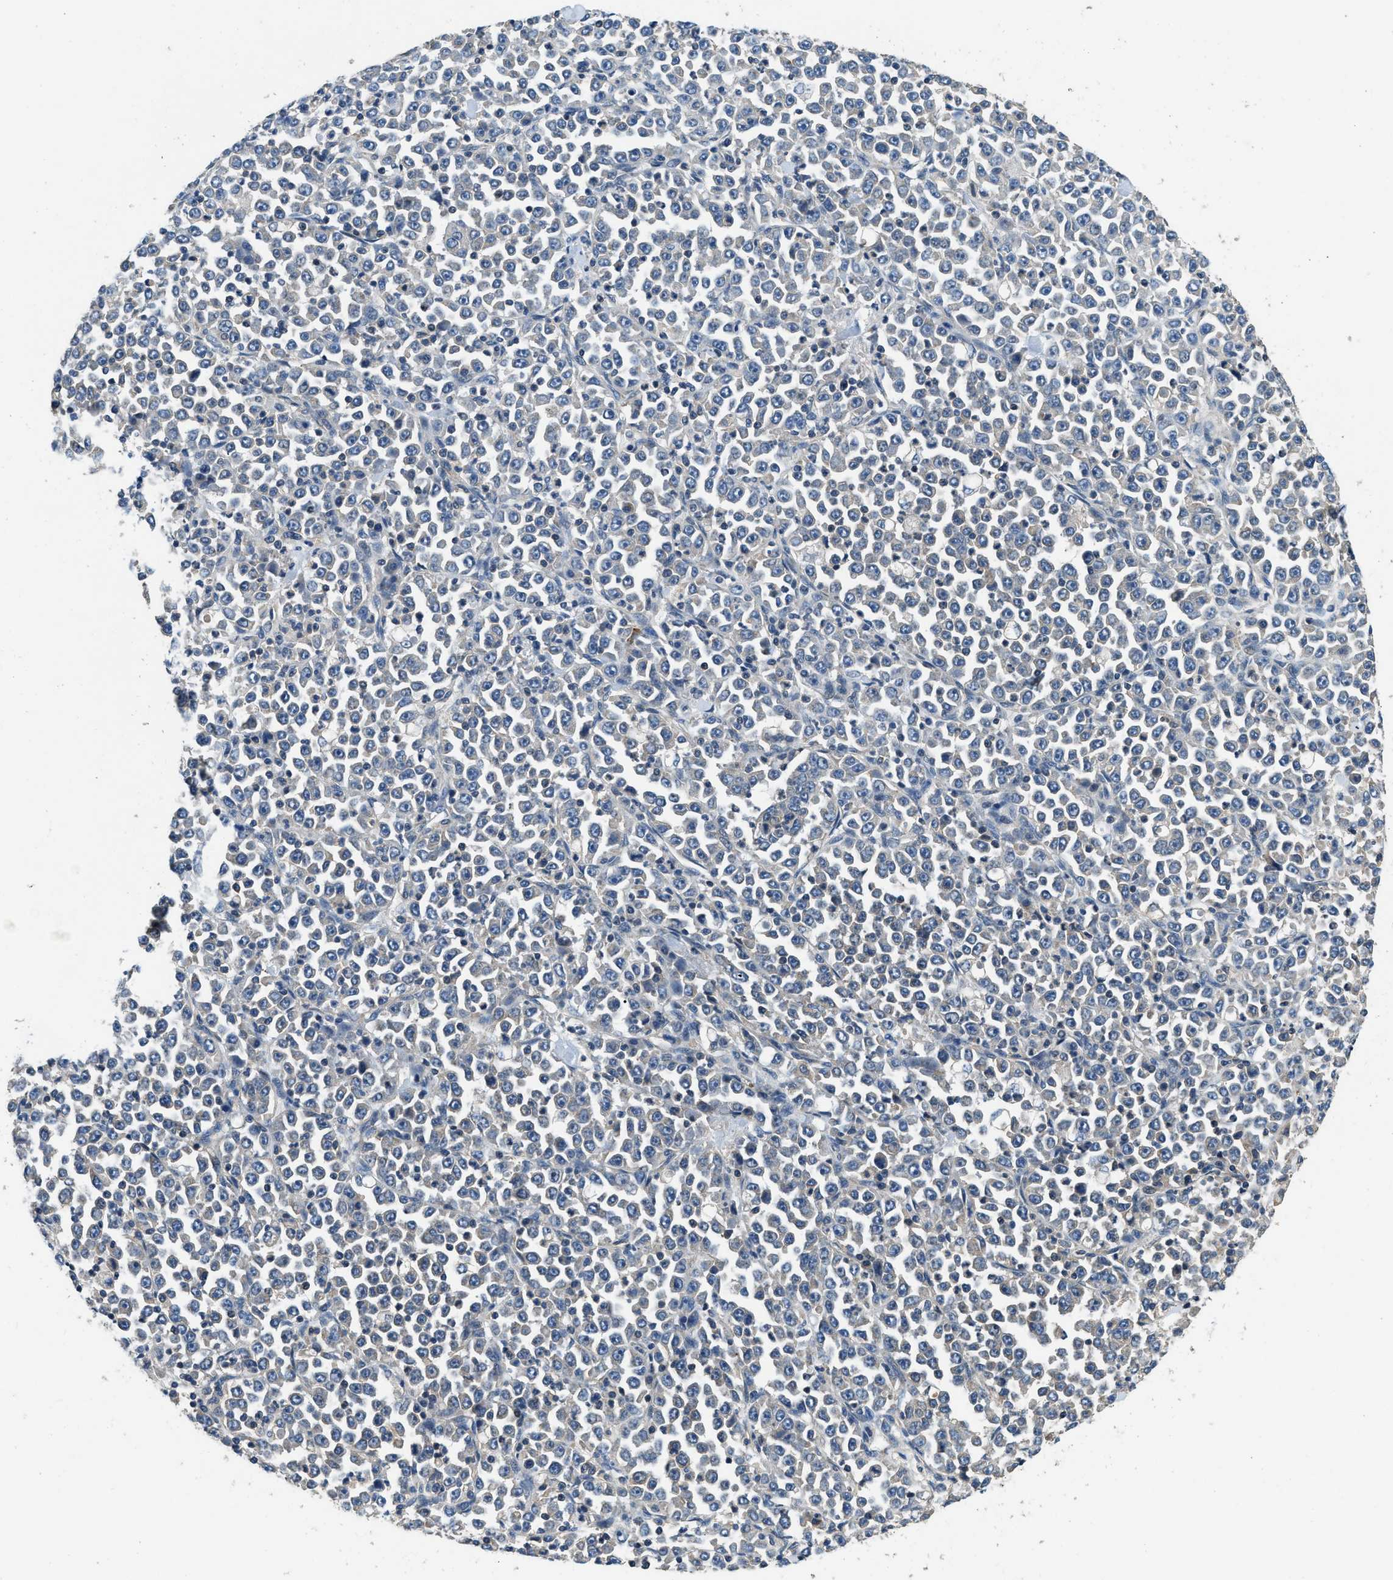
{"staining": {"intensity": "negative", "quantity": "none", "location": "none"}, "tissue": "stomach cancer", "cell_type": "Tumor cells", "image_type": "cancer", "snomed": [{"axis": "morphology", "description": "Normal tissue, NOS"}, {"axis": "morphology", "description": "Adenocarcinoma, NOS"}, {"axis": "topography", "description": "Stomach, upper"}, {"axis": "topography", "description": "Stomach"}], "caption": "Immunohistochemistry histopathology image of neoplastic tissue: stomach cancer (adenocarcinoma) stained with DAB (3,3'-diaminobenzidine) demonstrates no significant protein expression in tumor cells. The staining was performed using DAB to visualize the protein expression in brown, while the nuclei were stained in blue with hematoxylin (Magnification: 20x).", "gene": "SSH2", "patient": {"sex": "male", "age": 59}}